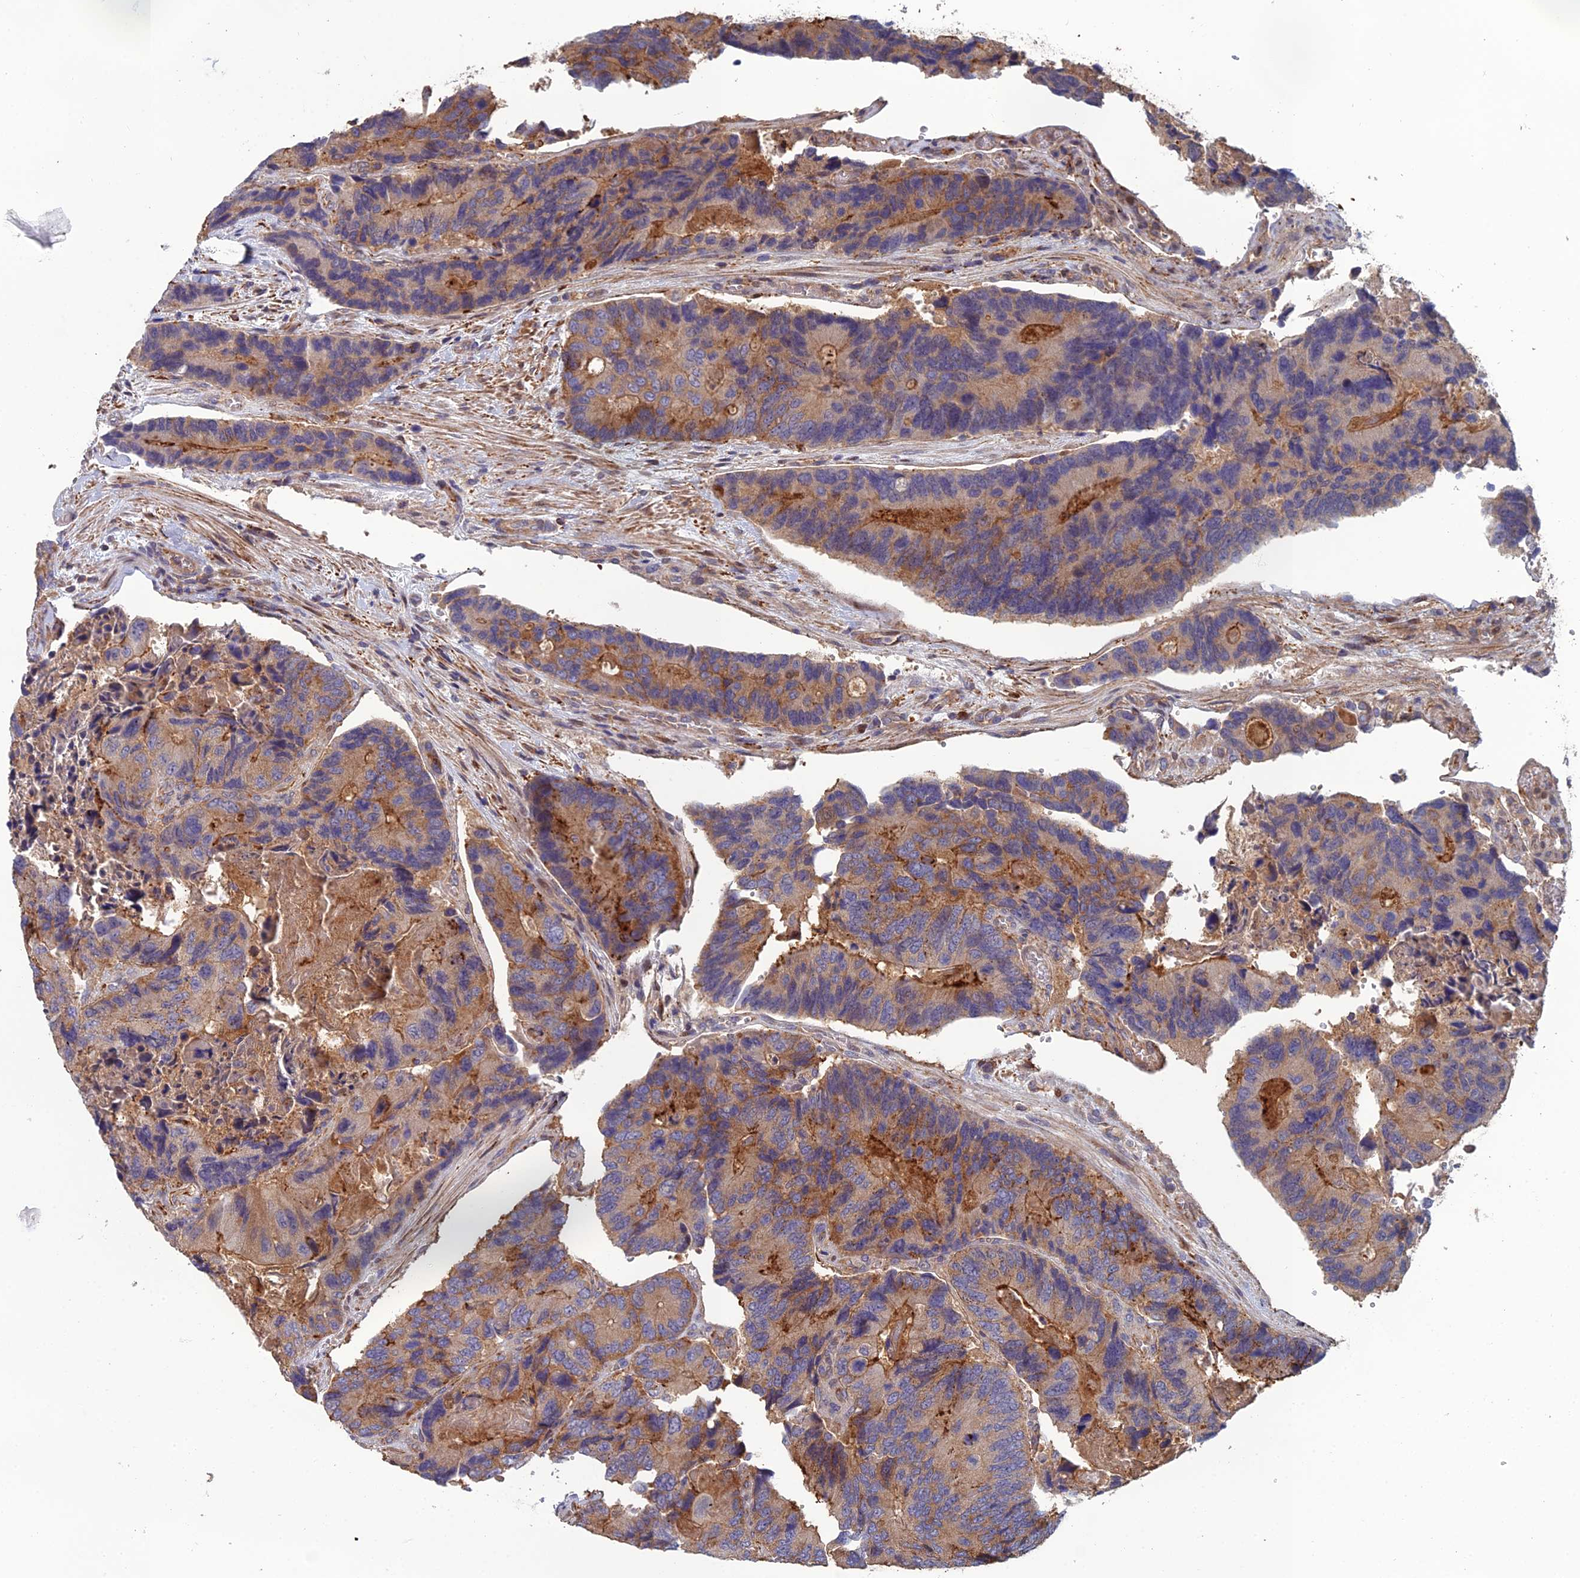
{"staining": {"intensity": "moderate", "quantity": "25%-75%", "location": "cytoplasmic/membranous"}, "tissue": "colorectal cancer", "cell_type": "Tumor cells", "image_type": "cancer", "snomed": [{"axis": "morphology", "description": "Adenocarcinoma, NOS"}, {"axis": "topography", "description": "Colon"}], "caption": "This micrograph demonstrates colorectal cancer (adenocarcinoma) stained with IHC to label a protein in brown. The cytoplasmic/membranous of tumor cells show moderate positivity for the protein. Nuclei are counter-stained blue.", "gene": "C15orf62", "patient": {"sex": "male", "age": 84}}